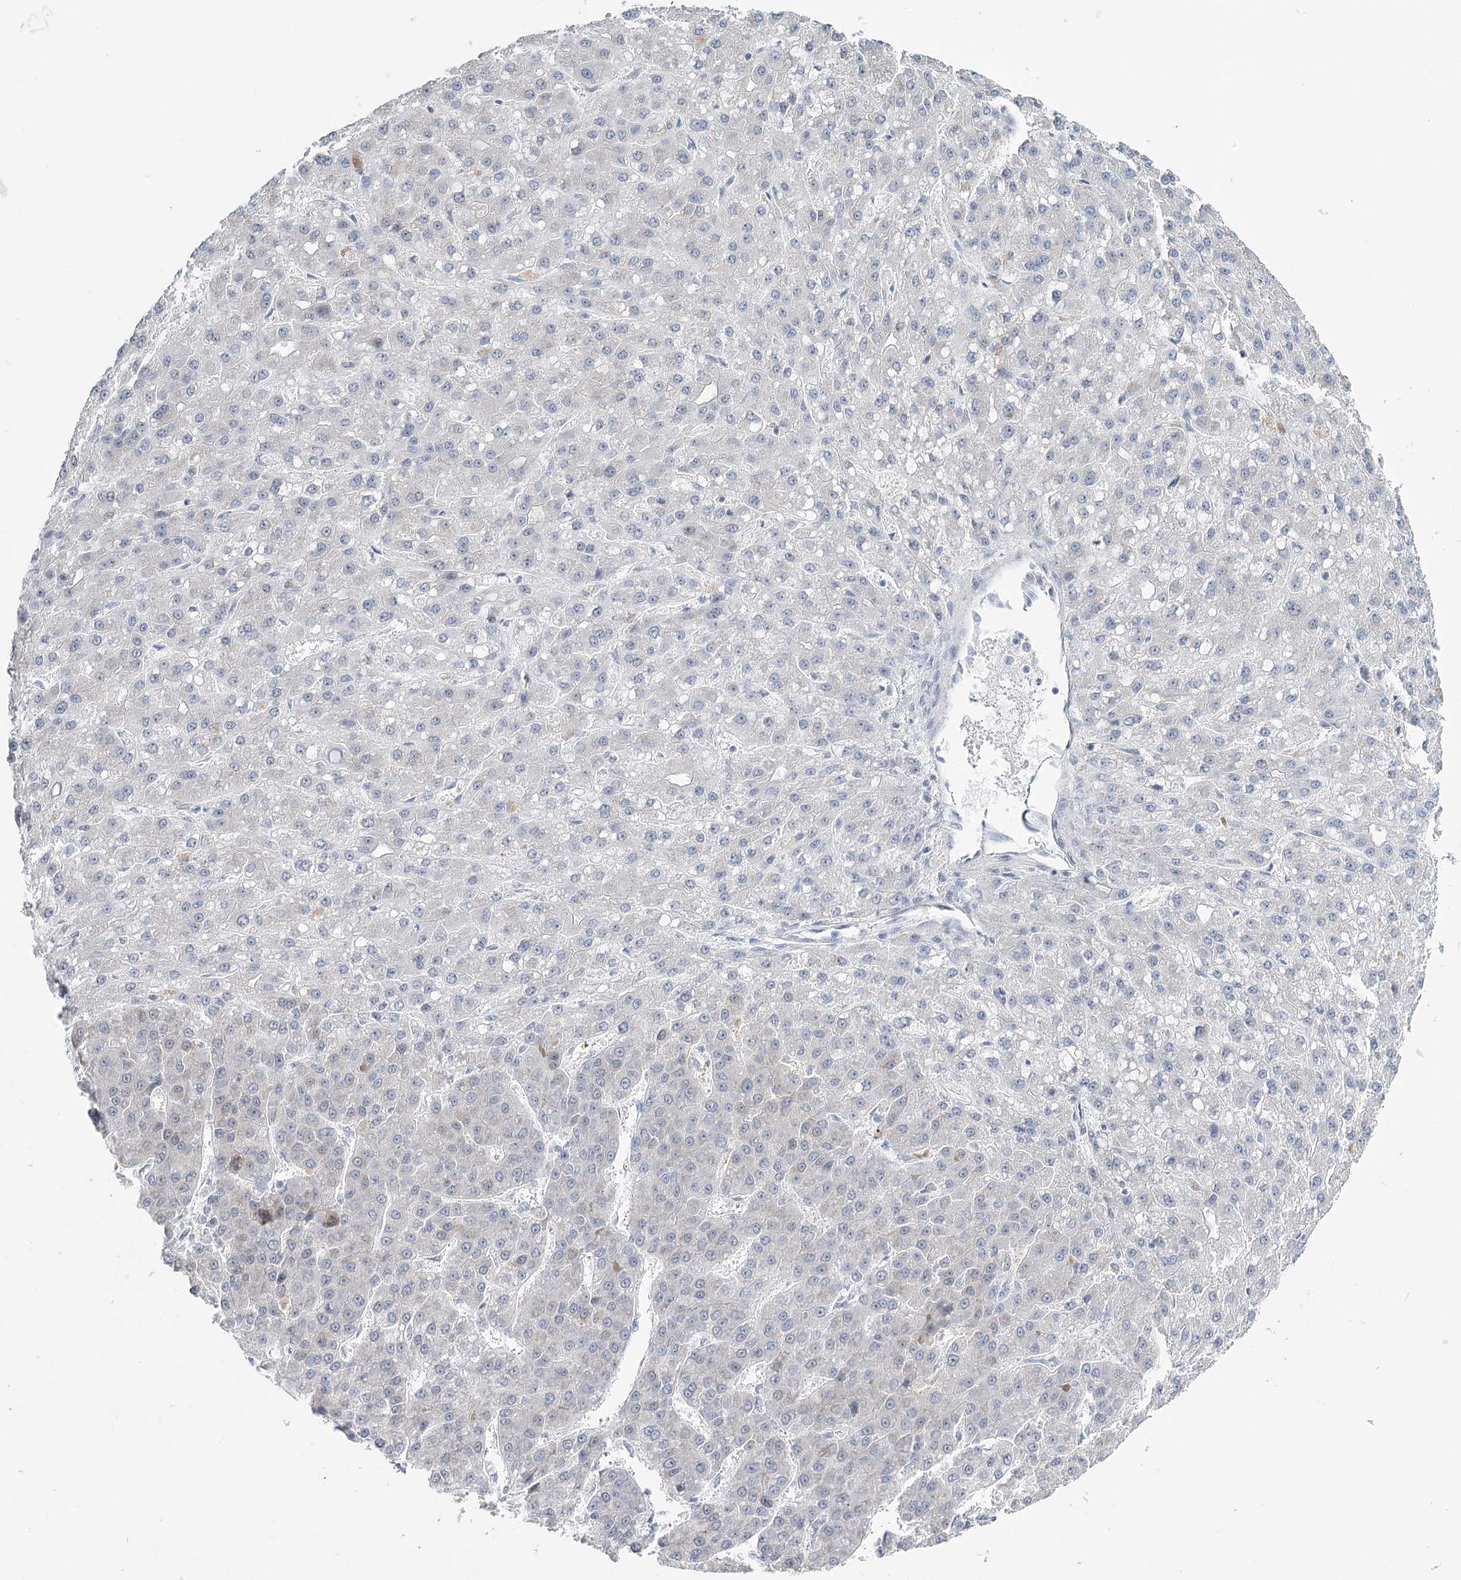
{"staining": {"intensity": "negative", "quantity": "none", "location": "none"}, "tissue": "liver cancer", "cell_type": "Tumor cells", "image_type": "cancer", "snomed": [{"axis": "morphology", "description": "Carcinoma, Hepatocellular, NOS"}, {"axis": "topography", "description": "Liver"}], "caption": "Tumor cells are negative for brown protein staining in liver cancer (hepatocellular carcinoma).", "gene": "TMEM70", "patient": {"sex": "male", "age": 67}}